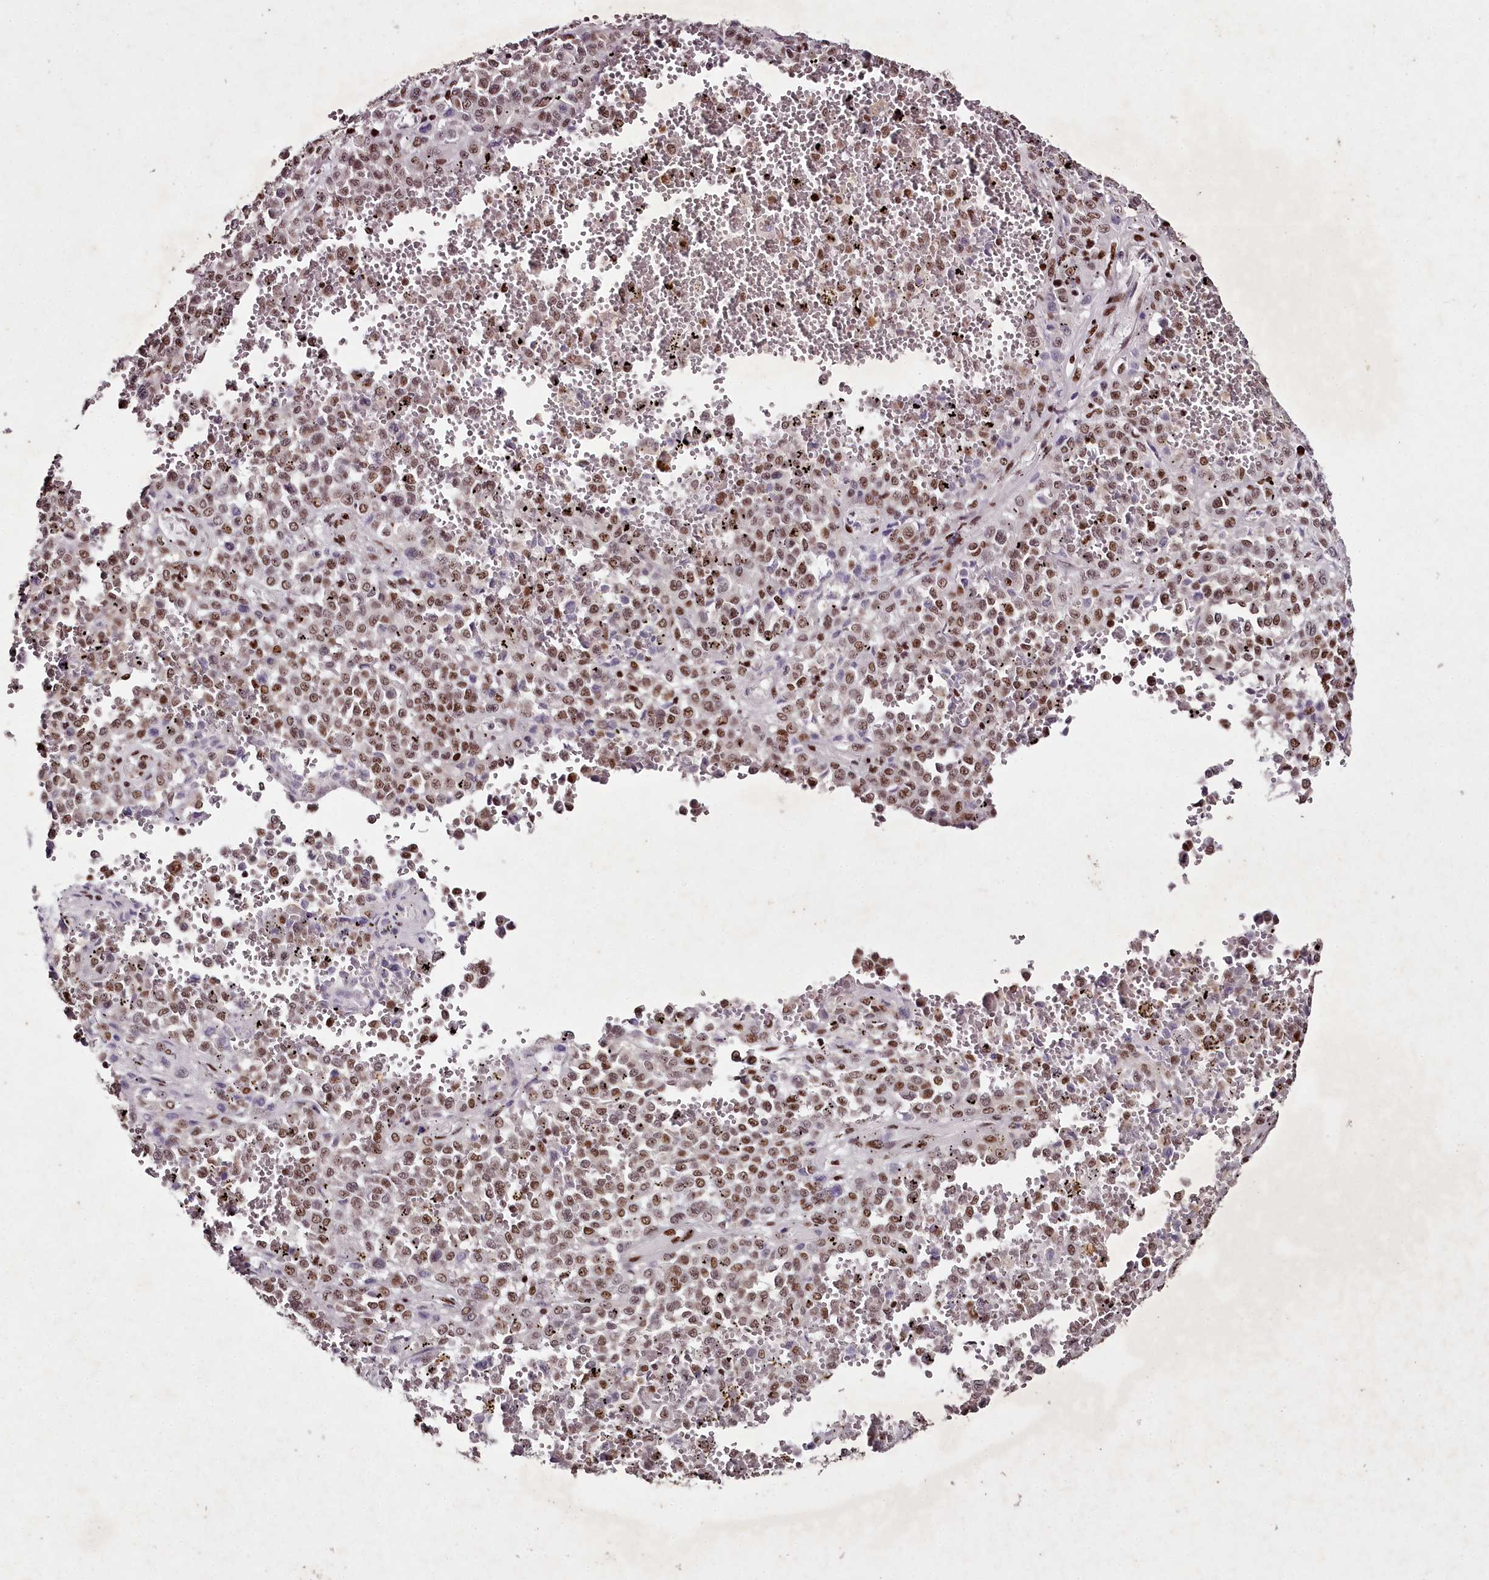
{"staining": {"intensity": "moderate", "quantity": ">75%", "location": "nuclear"}, "tissue": "melanoma", "cell_type": "Tumor cells", "image_type": "cancer", "snomed": [{"axis": "morphology", "description": "Malignant melanoma, Metastatic site"}, {"axis": "topography", "description": "Pancreas"}], "caption": "Human melanoma stained with a protein marker reveals moderate staining in tumor cells.", "gene": "PSPC1", "patient": {"sex": "female", "age": 30}}